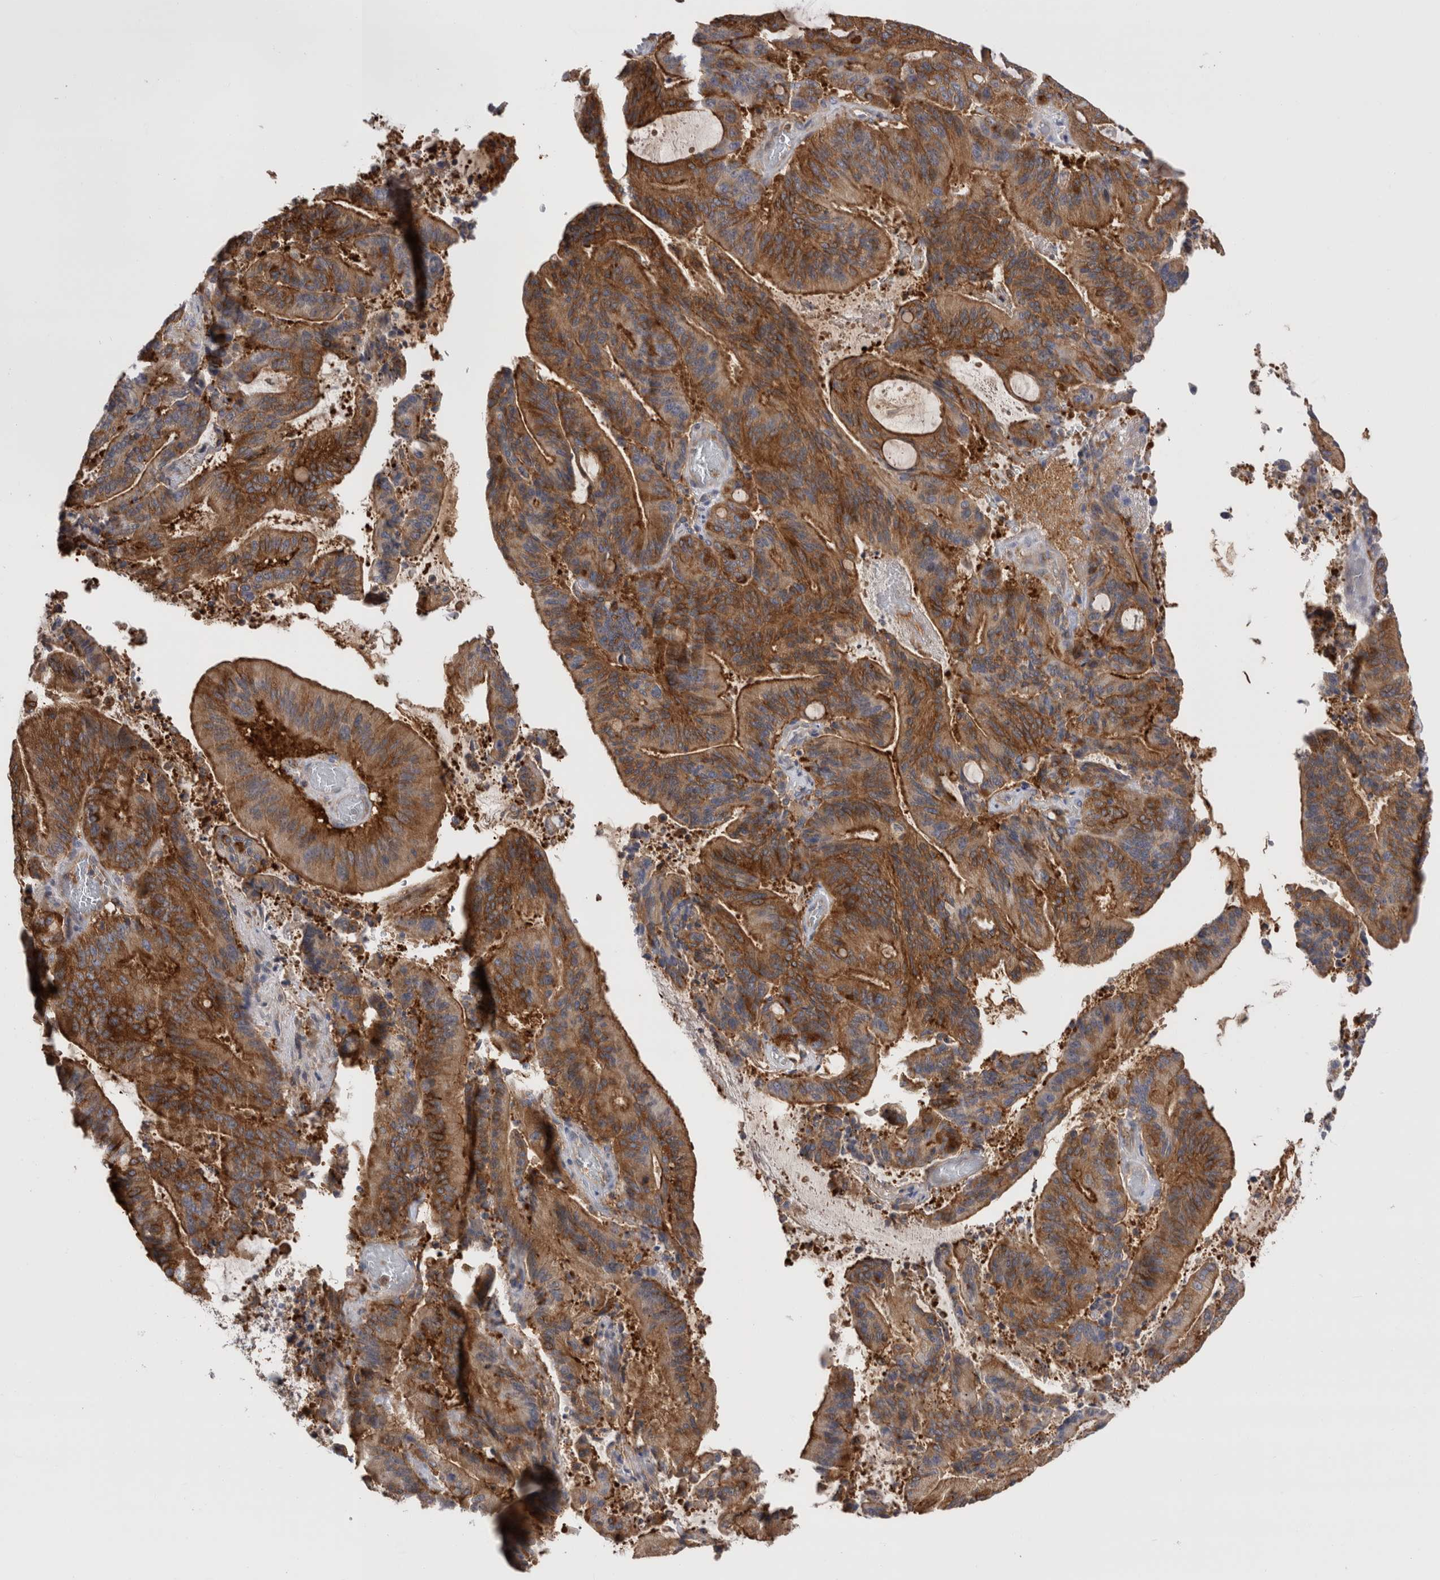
{"staining": {"intensity": "strong", "quantity": ">75%", "location": "cytoplasmic/membranous"}, "tissue": "liver cancer", "cell_type": "Tumor cells", "image_type": "cancer", "snomed": [{"axis": "morphology", "description": "Normal tissue, NOS"}, {"axis": "morphology", "description": "Cholangiocarcinoma"}, {"axis": "topography", "description": "Liver"}, {"axis": "topography", "description": "Peripheral nerve tissue"}], "caption": "Brown immunohistochemical staining in liver cholangiocarcinoma reveals strong cytoplasmic/membranous expression in about >75% of tumor cells.", "gene": "RAB11FIP1", "patient": {"sex": "female", "age": 73}}